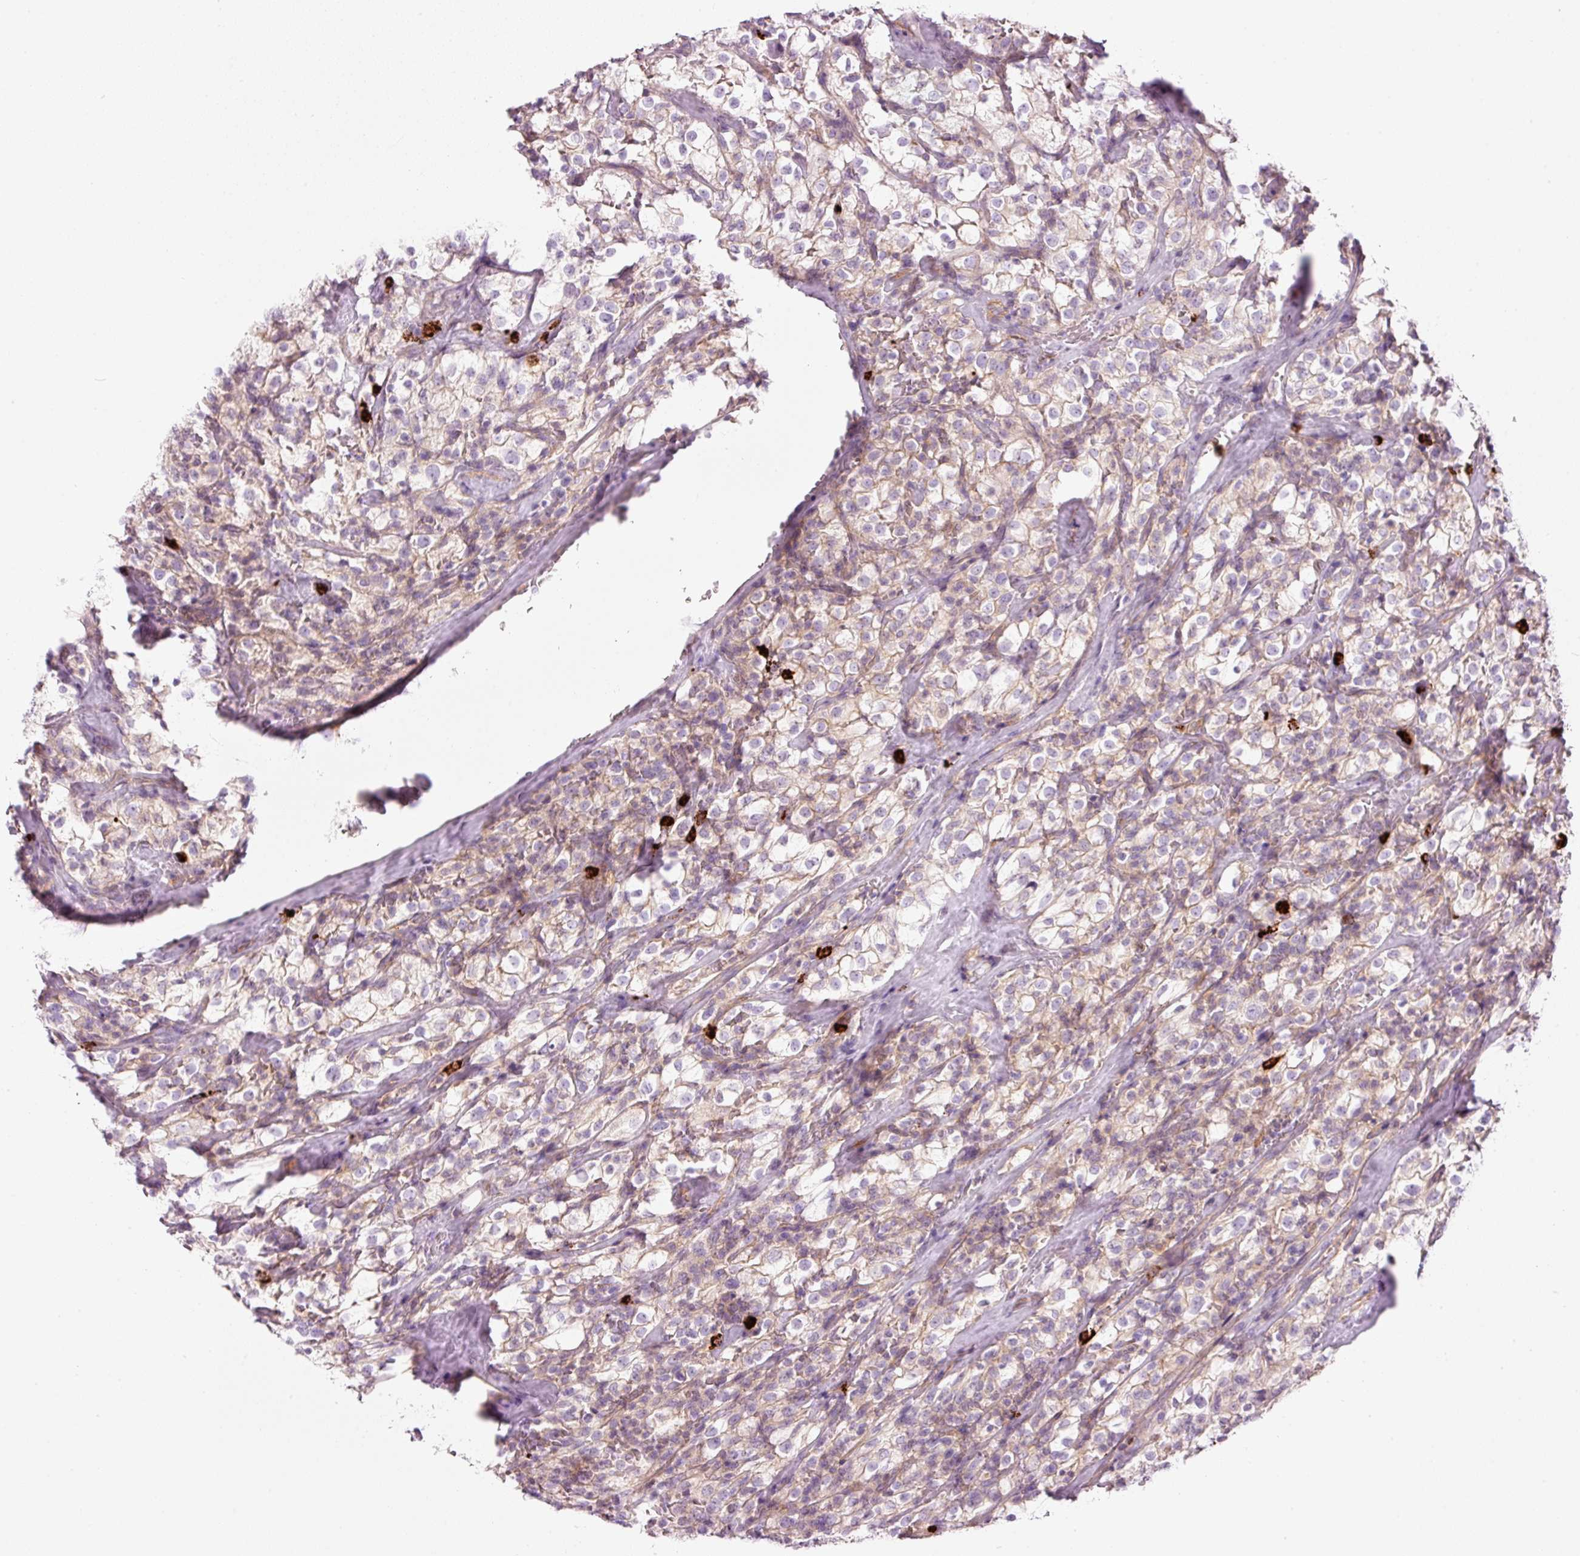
{"staining": {"intensity": "weak", "quantity": "<25%", "location": "cytoplasmic/membranous"}, "tissue": "renal cancer", "cell_type": "Tumor cells", "image_type": "cancer", "snomed": [{"axis": "morphology", "description": "Adenocarcinoma, NOS"}, {"axis": "topography", "description": "Kidney"}], "caption": "Tumor cells are negative for brown protein staining in adenocarcinoma (renal).", "gene": "MAP3K3", "patient": {"sex": "female", "age": 74}}